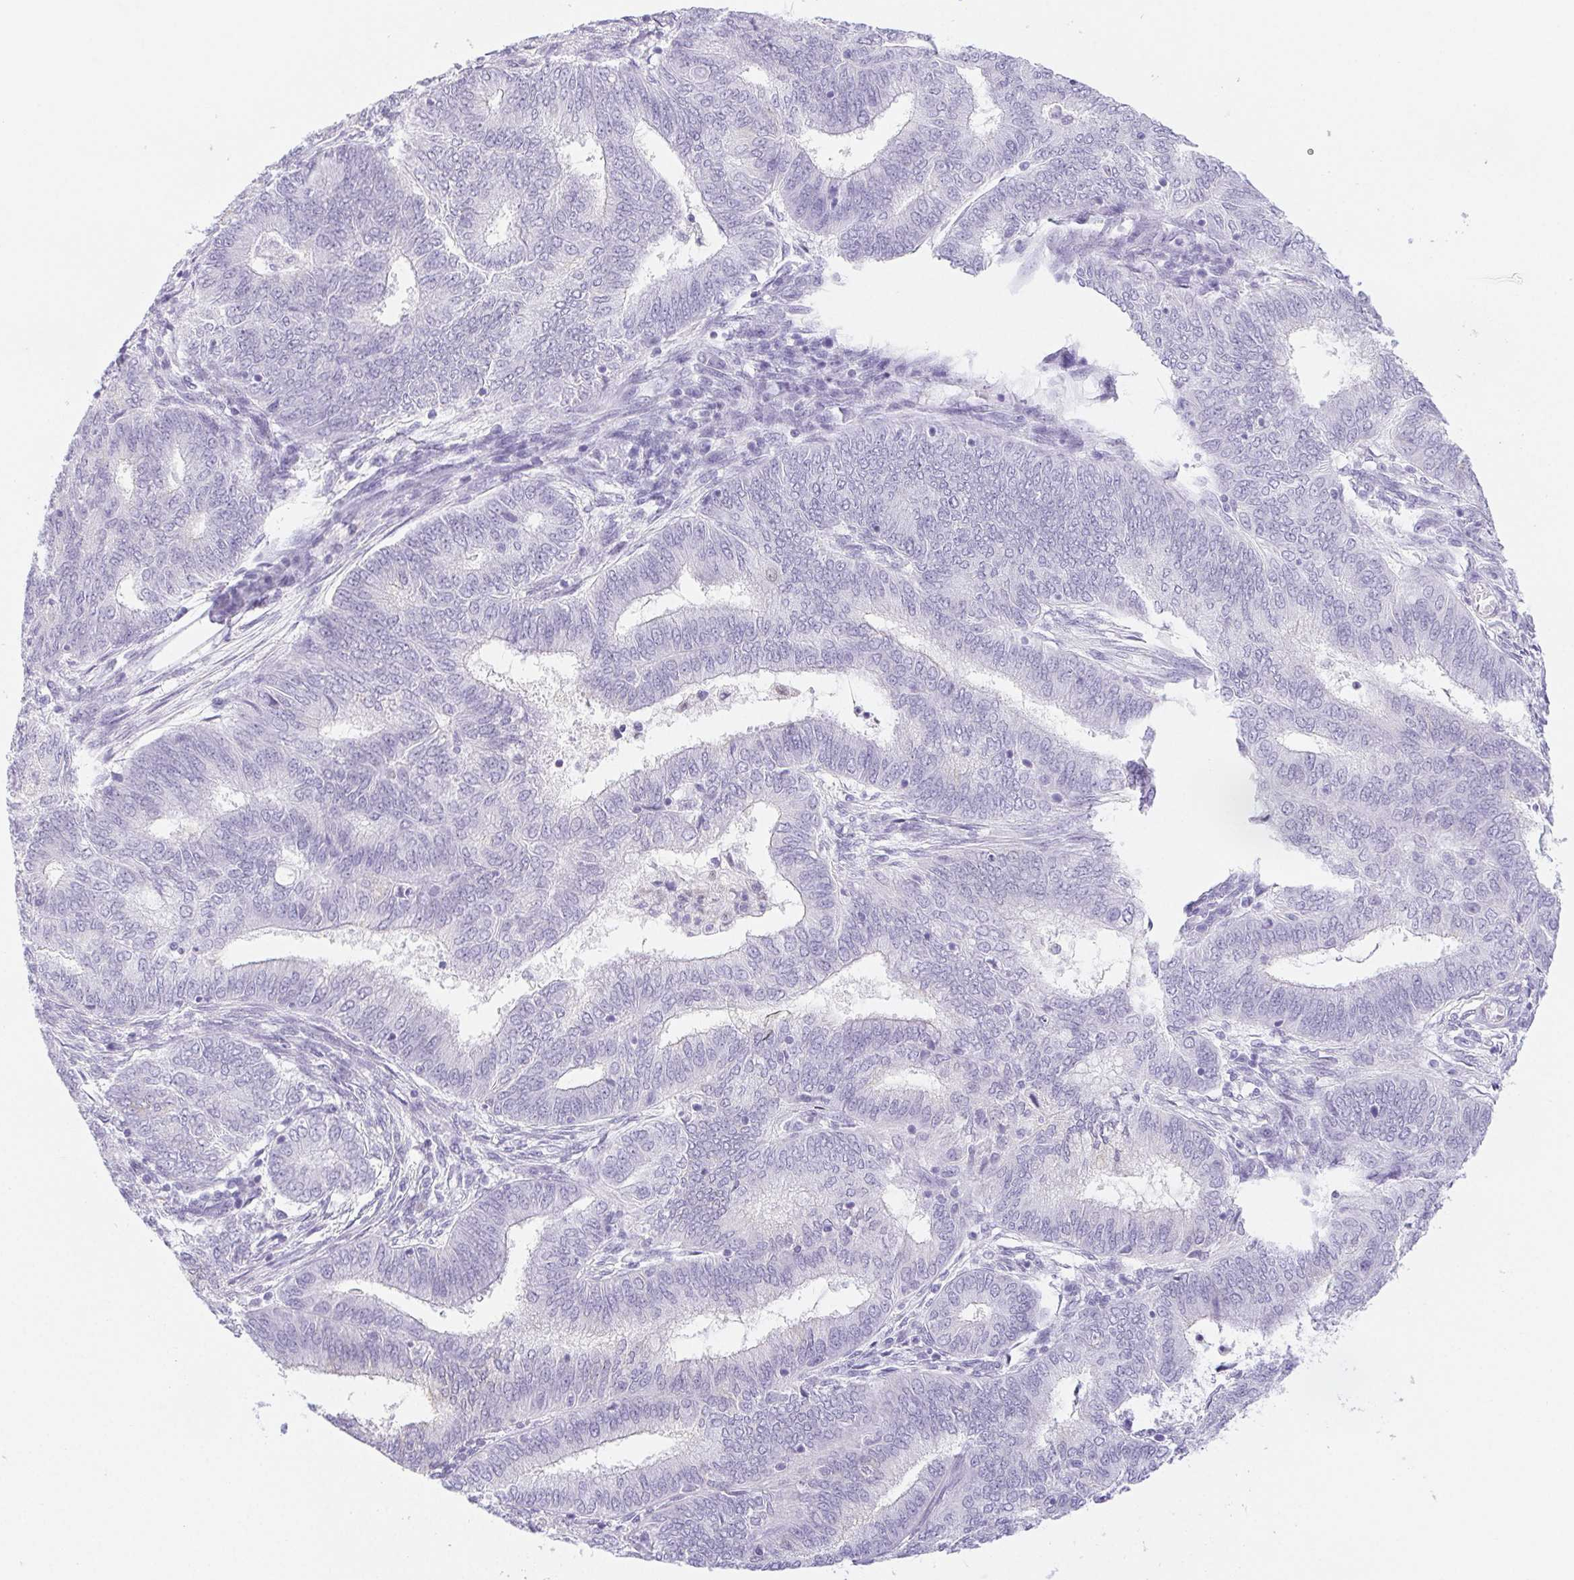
{"staining": {"intensity": "negative", "quantity": "none", "location": "none"}, "tissue": "endometrial cancer", "cell_type": "Tumor cells", "image_type": "cancer", "snomed": [{"axis": "morphology", "description": "Adenocarcinoma, NOS"}, {"axis": "topography", "description": "Endometrium"}], "caption": "Human adenocarcinoma (endometrial) stained for a protein using immunohistochemistry (IHC) reveals no staining in tumor cells.", "gene": "ST8SIA3", "patient": {"sex": "female", "age": 62}}